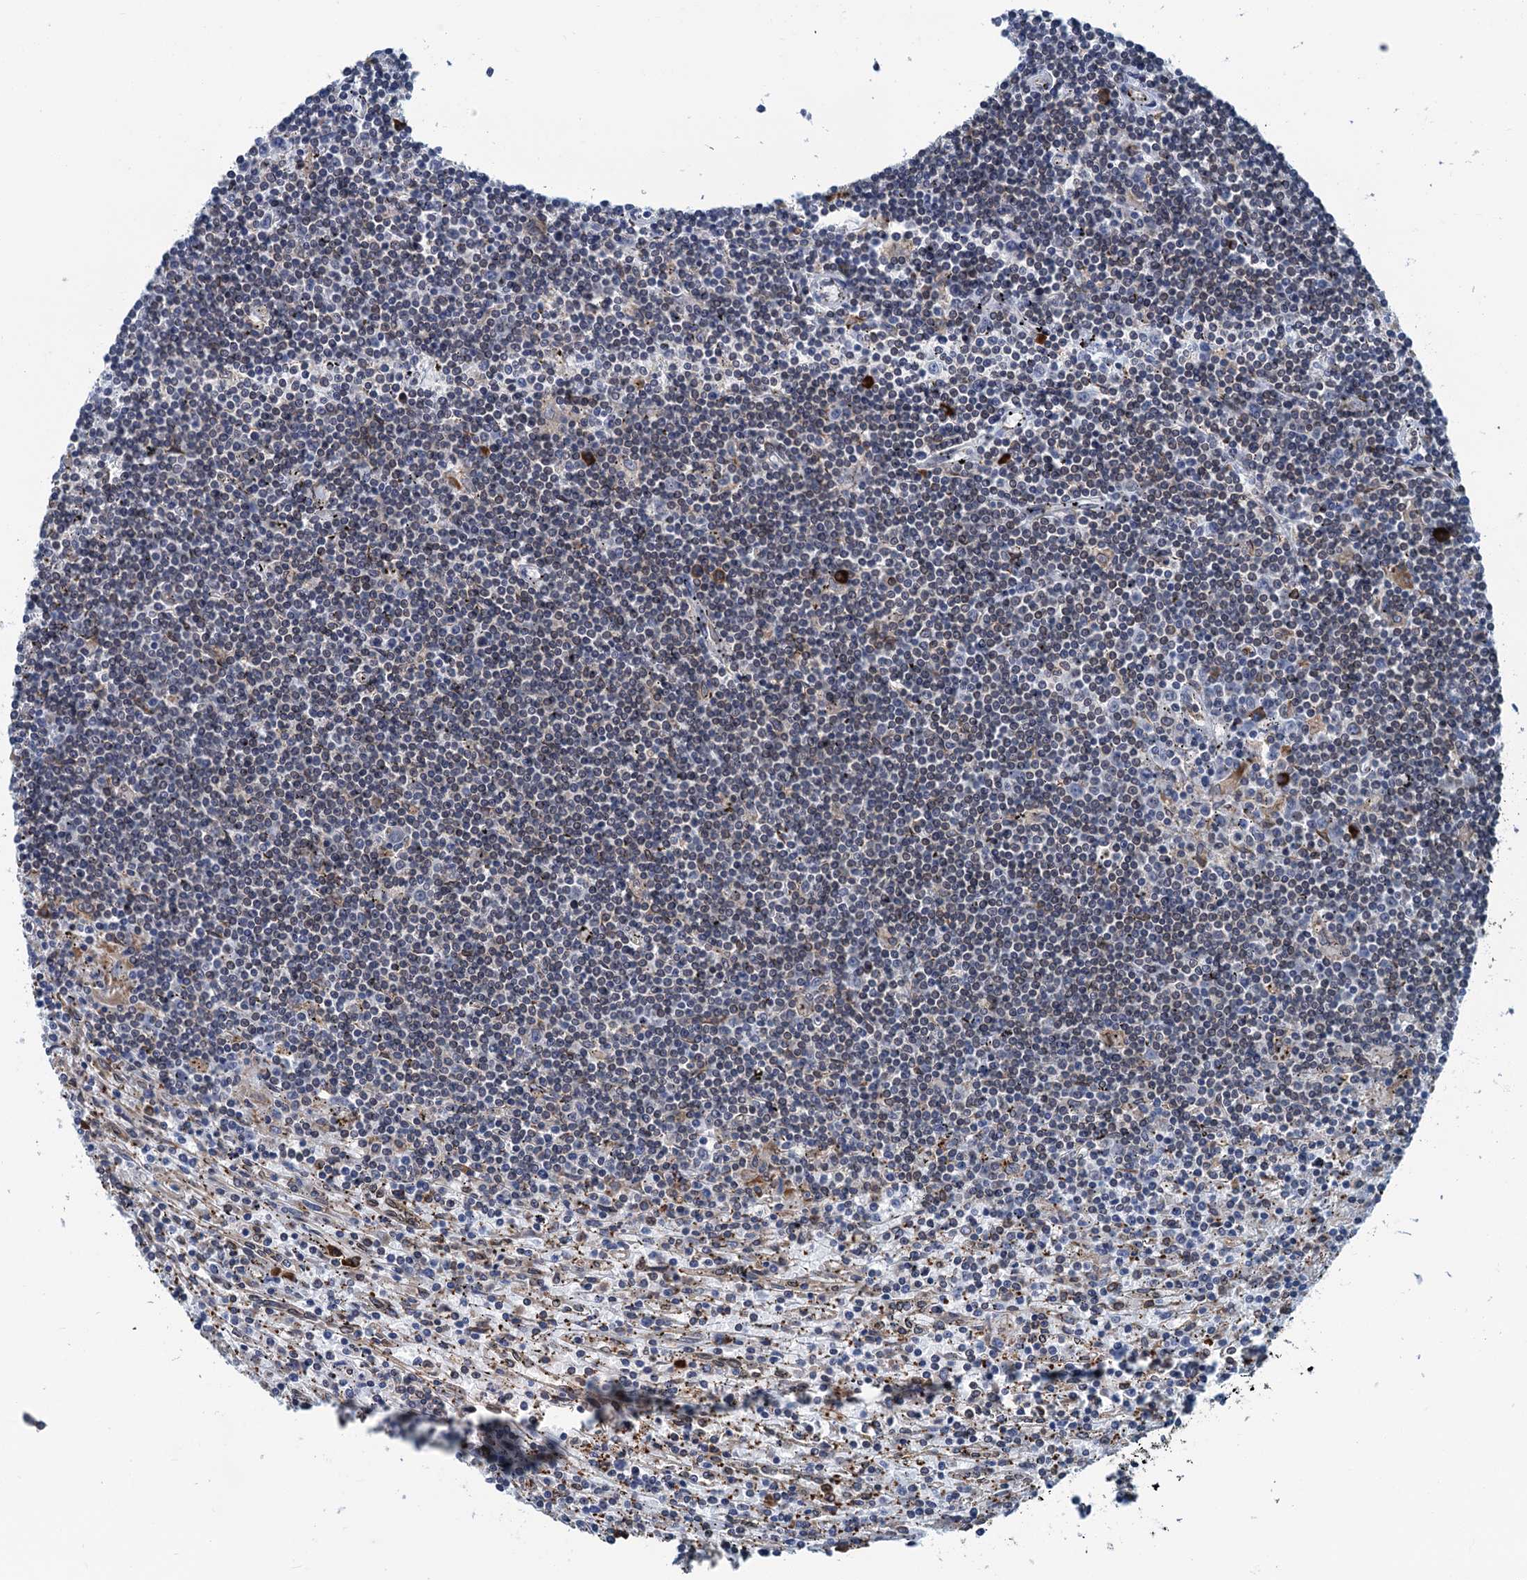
{"staining": {"intensity": "negative", "quantity": "none", "location": "none"}, "tissue": "lymphoma", "cell_type": "Tumor cells", "image_type": "cancer", "snomed": [{"axis": "morphology", "description": "Malignant lymphoma, non-Hodgkin's type, Low grade"}, {"axis": "topography", "description": "Spleen"}], "caption": "Tumor cells are negative for brown protein staining in malignant lymphoma, non-Hodgkin's type (low-grade). (Immunohistochemistry (ihc), brightfield microscopy, high magnification).", "gene": "TMEM205", "patient": {"sex": "male", "age": 76}}